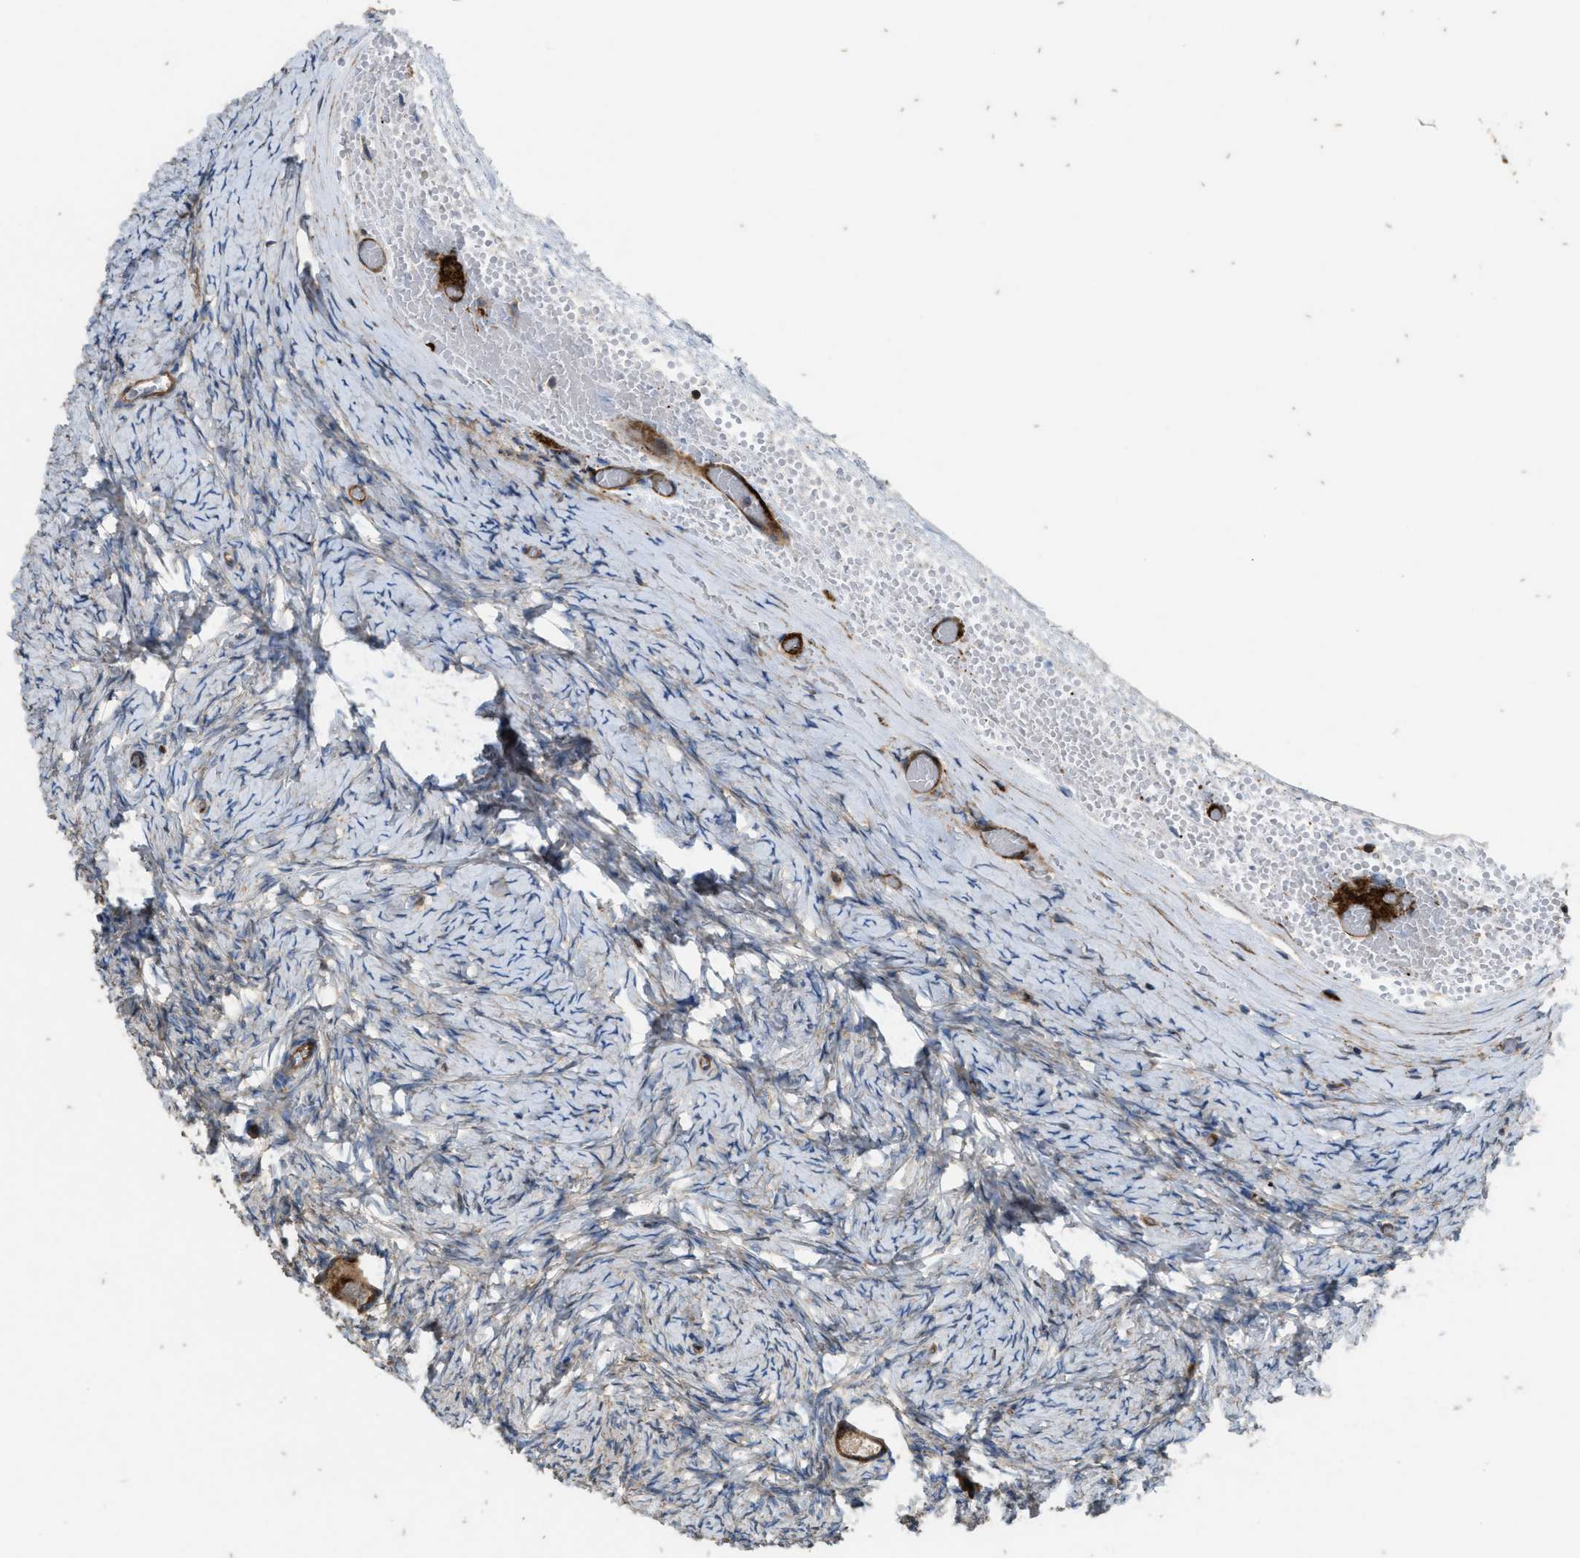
{"staining": {"intensity": "moderate", "quantity": ">75%", "location": "cytoplasmic/membranous"}, "tissue": "ovary", "cell_type": "Follicle cells", "image_type": "normal", "snomed": [{"axis": "morphology", "description": "Normal tissue, NOS"}, {"axis": "topography", "description": "Ovary"}], "caption": "IHC (DAB) staining of unremarkable ovary displays moderate cytoplasmic/membranous protein expression in approximately >75% of follicle cells.", "gene": "EGLN1", "patient": {"sex": "female", "age": 27}}